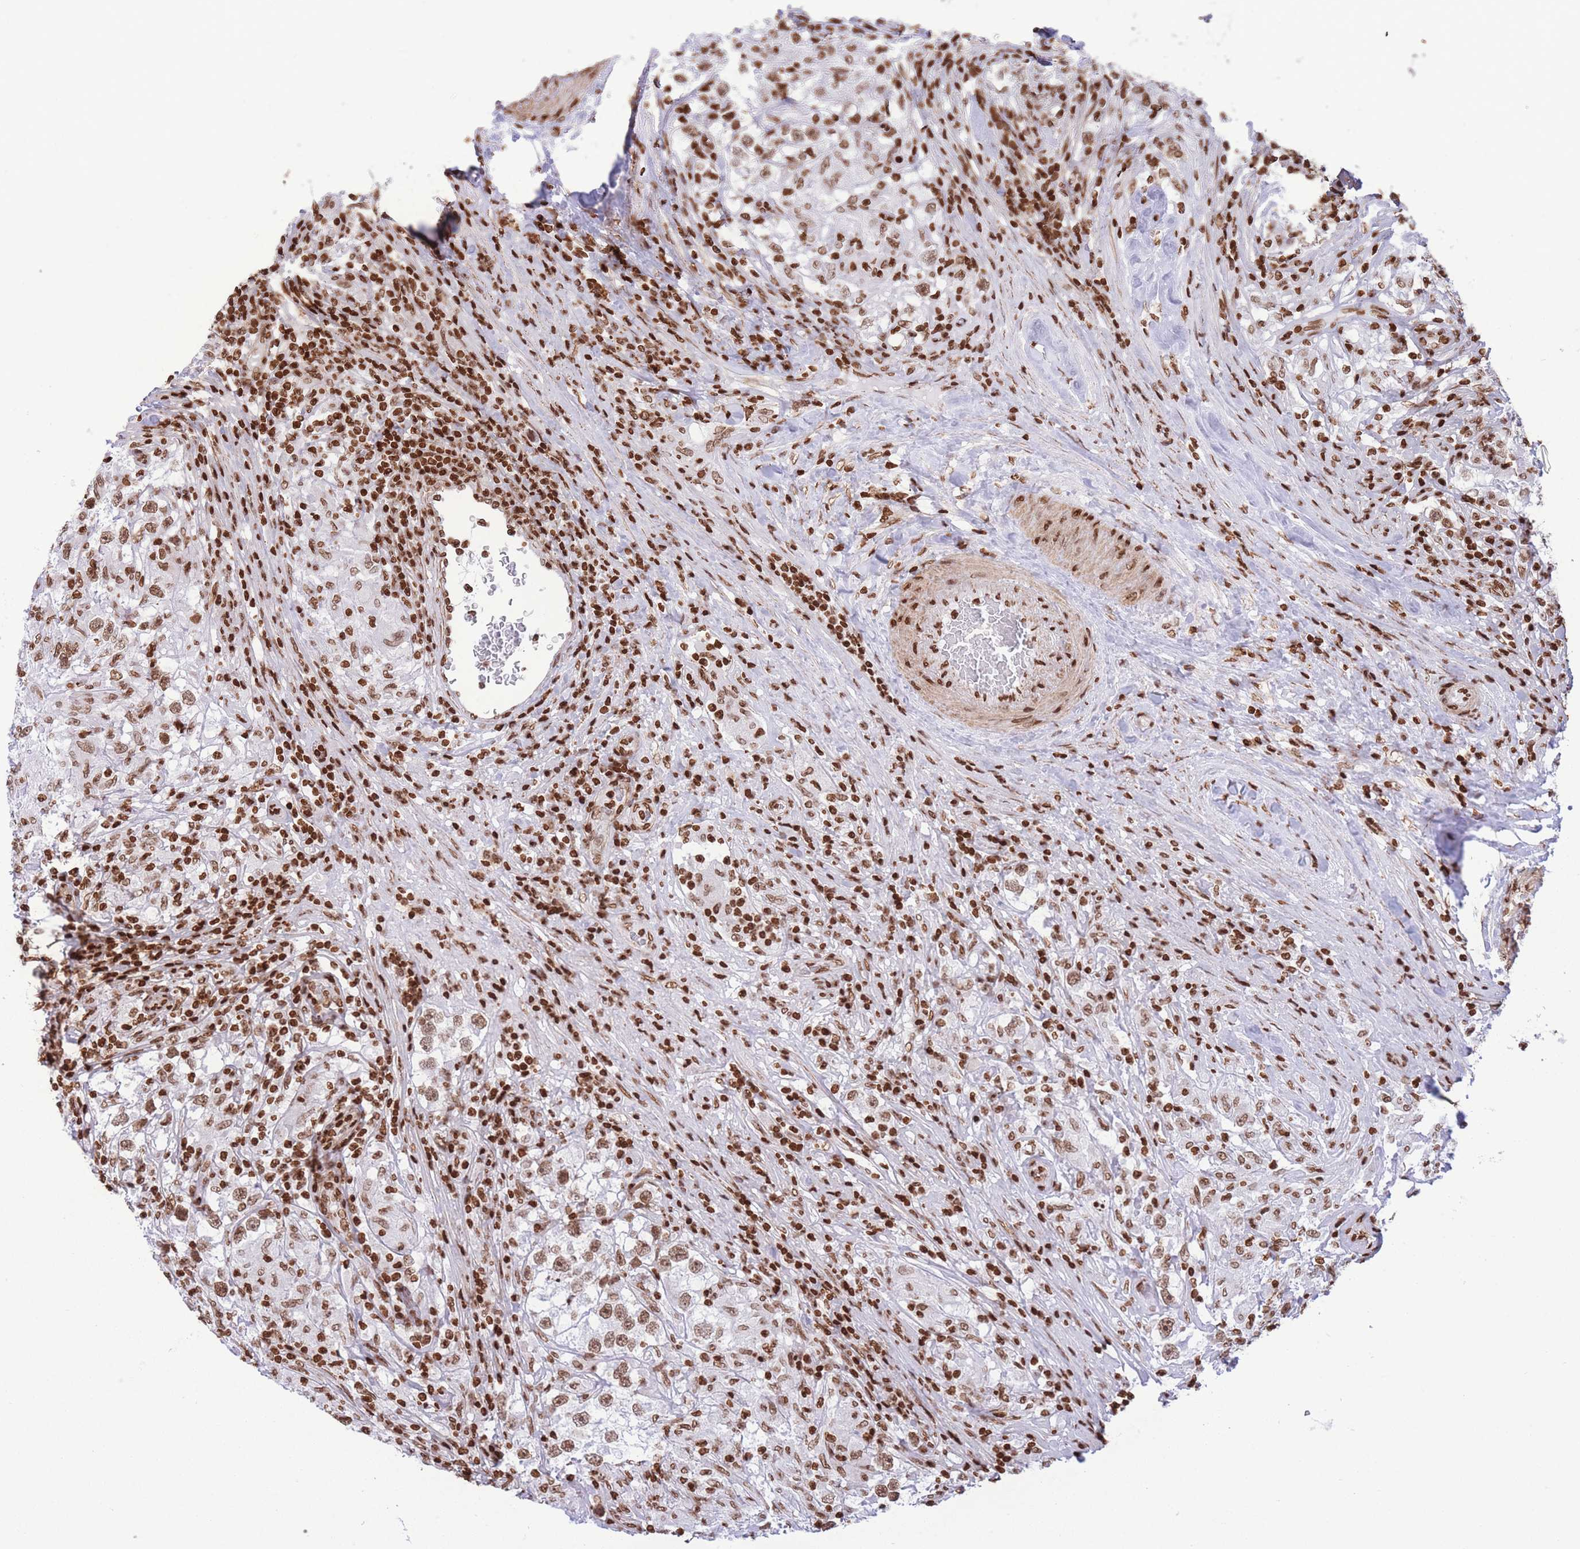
{"staining": {"intensity": "moderate", "quantity": ">75%", "location": "nuclear"}, "tissue": "testis cancer", "cell_type": "Tumor cells", "image_type": "cancer", "snomed": [{"axis": "morphology", "description": "Seminoma, NOS"}, {"axis": "topography", "description": "Testis"}], "caption": "The image displays a brown stain indicating the presence of a protein in the nuclear of tumor cells in testis seminoma.", "gene": "H2BC11", "patient": {"sex": "male", "age": 46}}